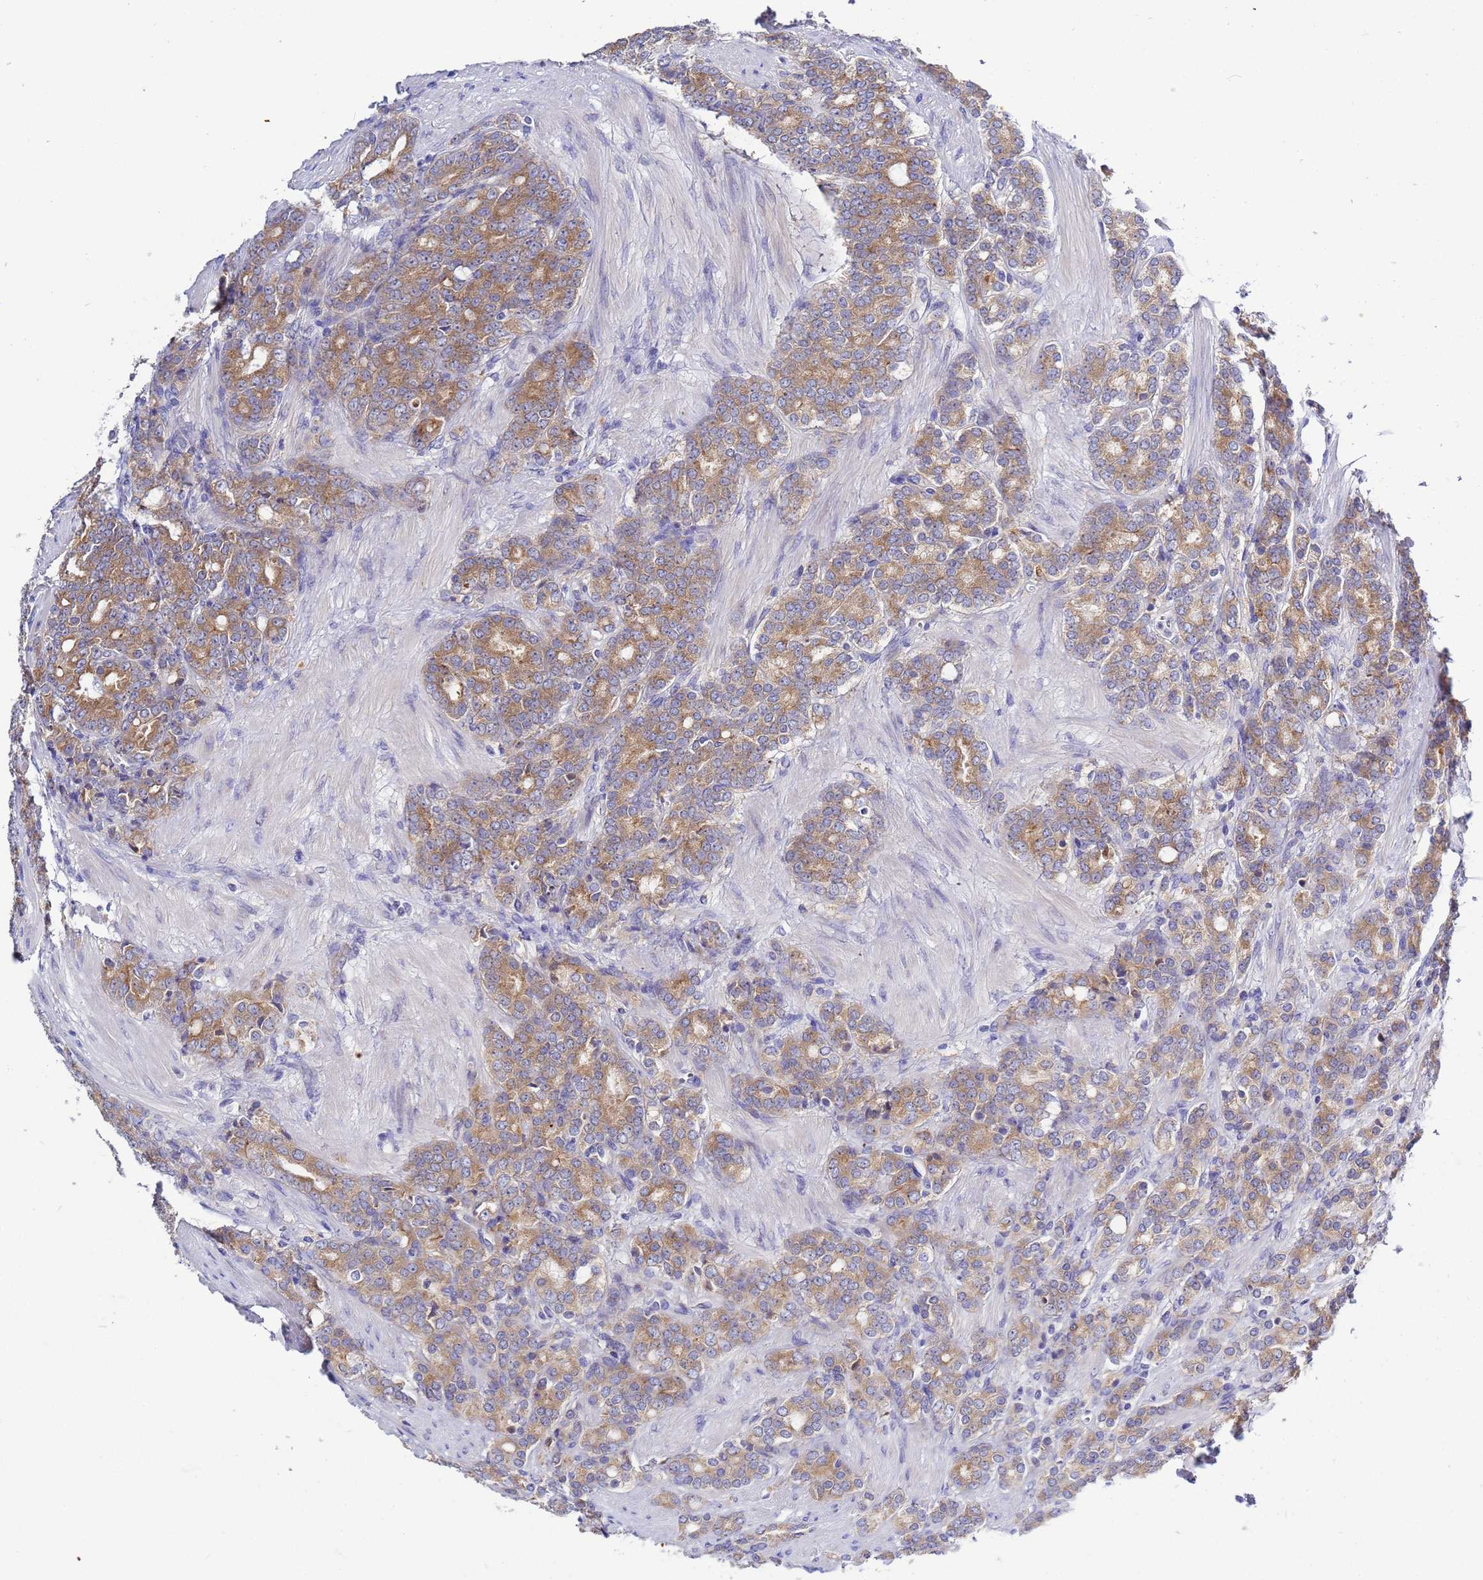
{"staining": {"intensity": "moderate", "quantity": ">75%", "location": "cytoplasmic/membranous"}, "tissue": "prostate cancer", "cell_type": "Tumor cells", "image_type": "cancer", "snomed": [{"axis": "morphology", "description": "Adenocarcinoma, High grade"}, {"axis": "topography", "description": "Prostate"}], "caption": "This photomicrograph reveals IHC staining of prostate cancer (high-grade adenocarcinoma), with medium moderate cytoplasmic/membranous positivity in about >75% of tumor cells.", "gene": "RC3H2", "patient": {"sex": "male", "age": 62}}